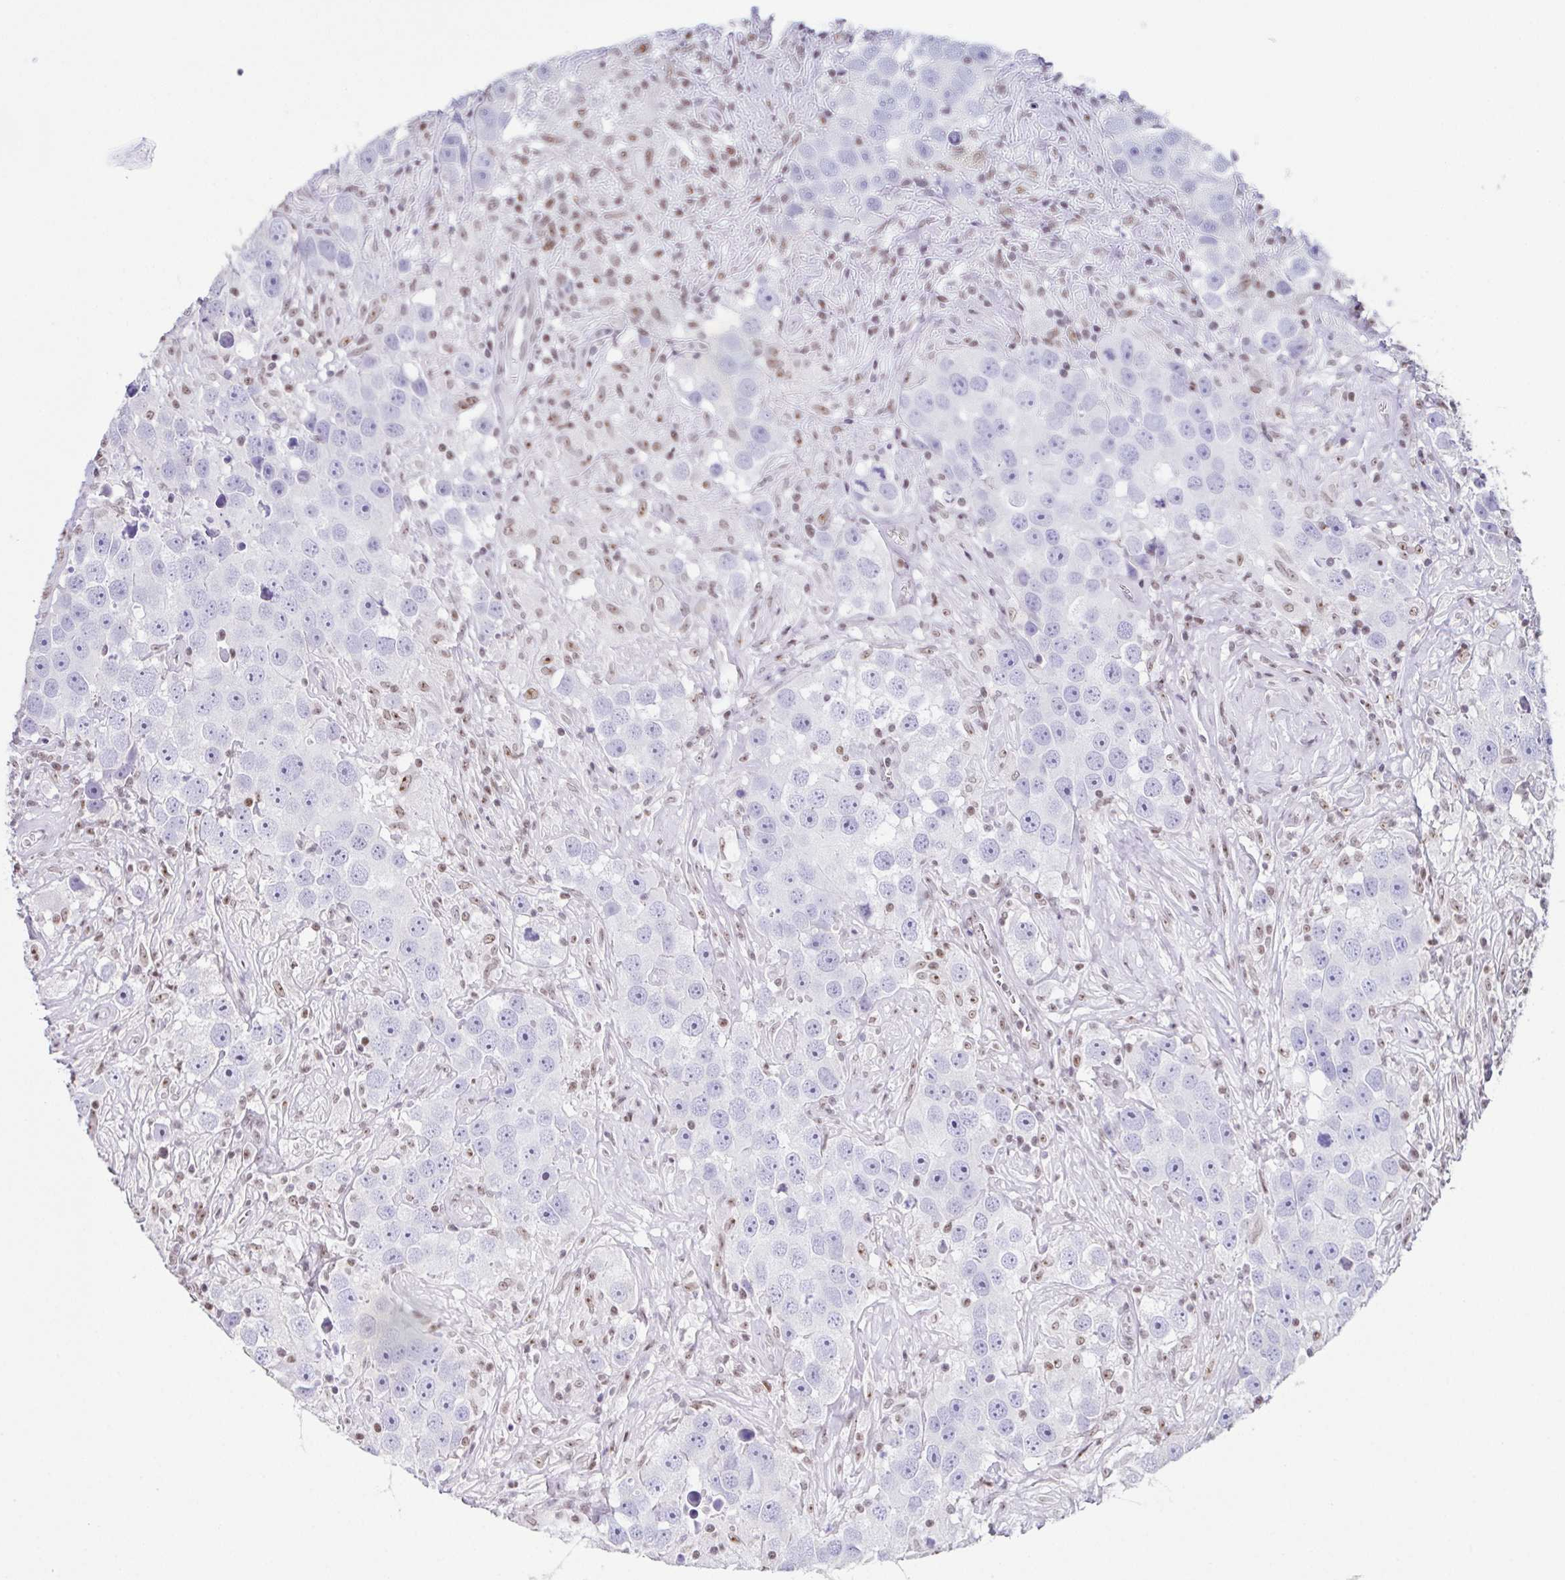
{"staining": {"intensity": "negative", "quantity": "none", "location": "none"}, "tissue": "testis cancer", "cell_type": "Tumor cells", "image_type": "cancer", "snomed": [{"axis": "morphology", "description": "Seminoma, NOS"}, {"axis": "topography", "description": "Testis"}], "caption": "Photomicrograph shows no significant protein staining in tumor cells of seminoma (testis).", "gene": "ZNF800", "patient": {"sex": "male", "age": 49}}